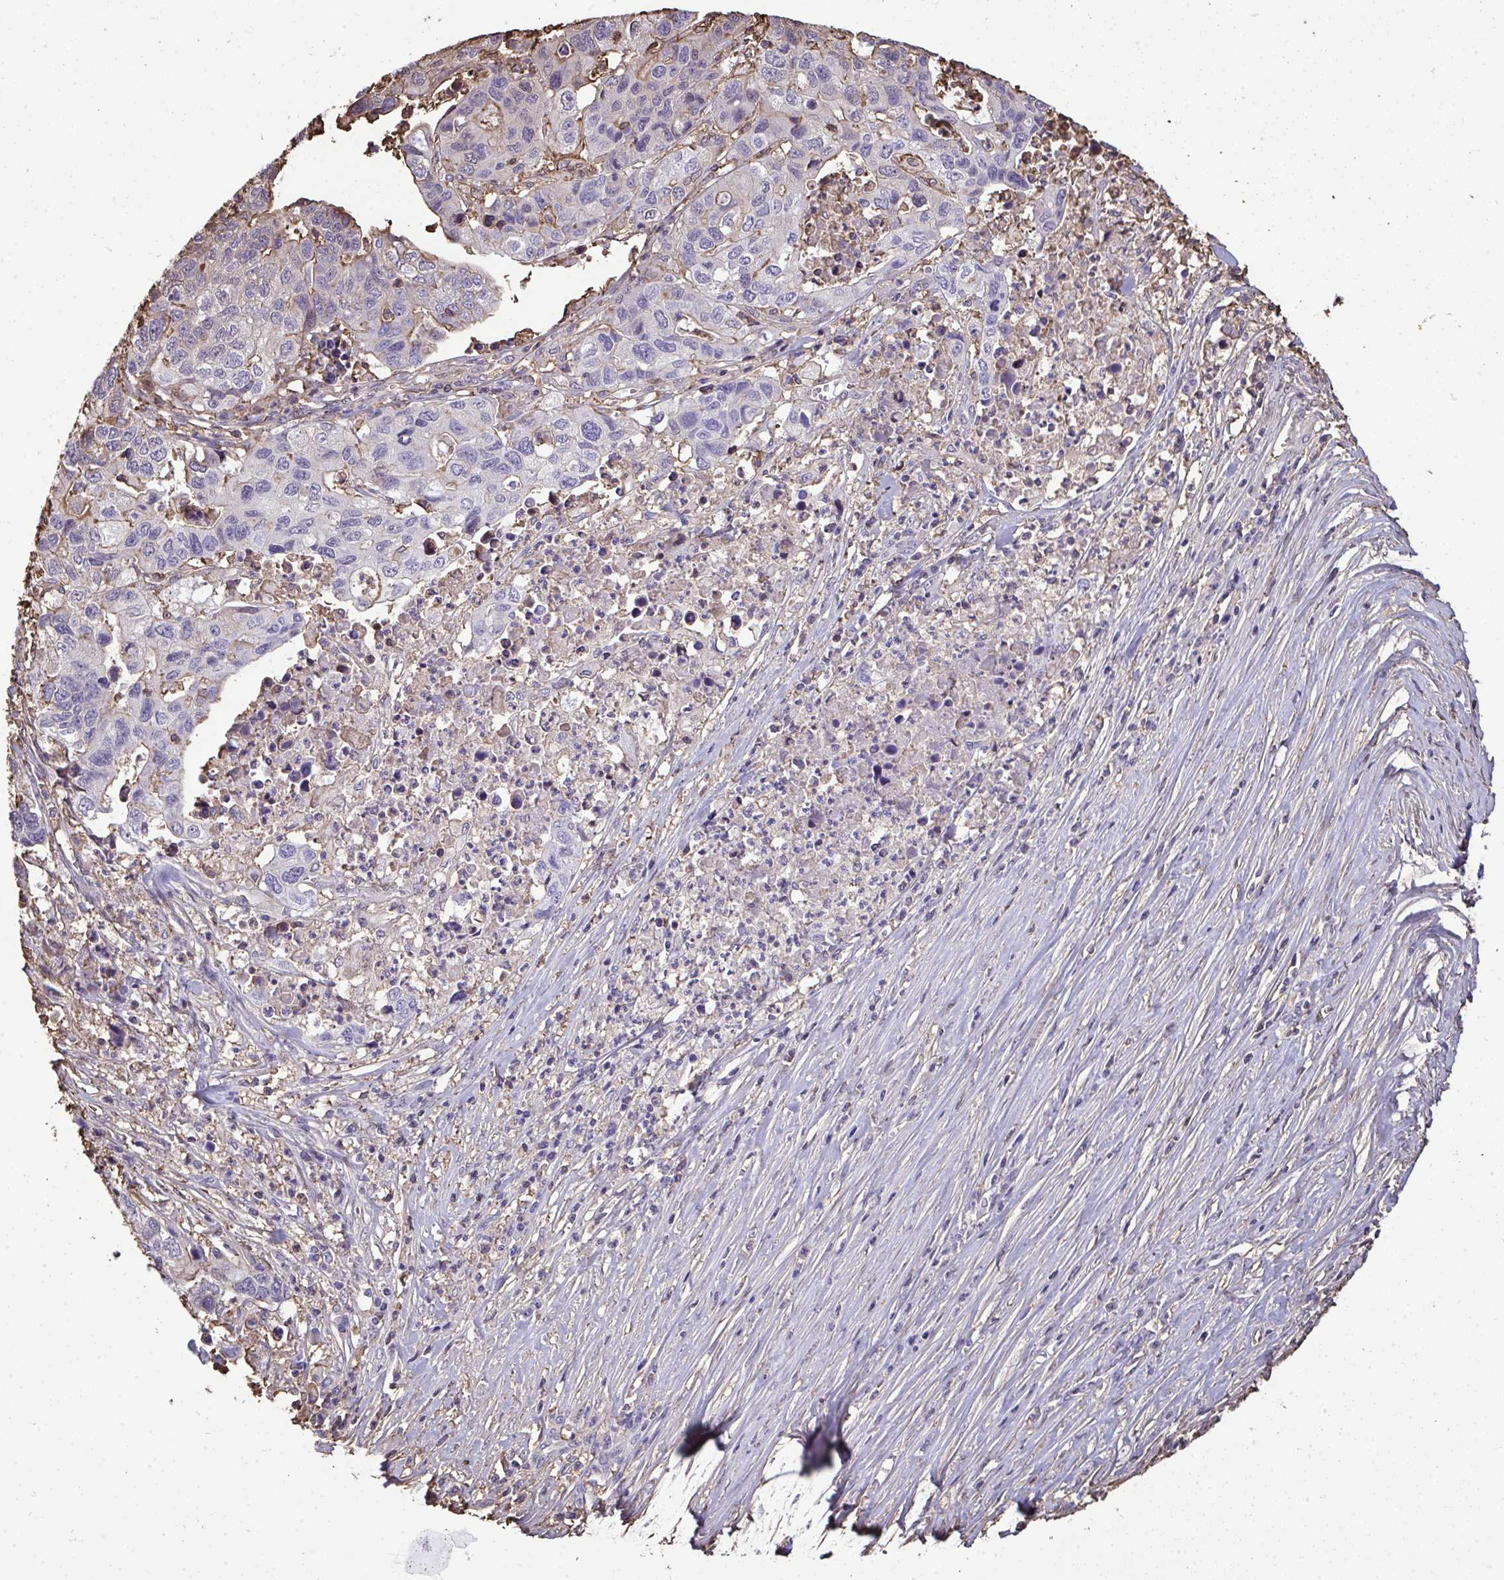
{"staining": {"intensity": "negative", "quantity": "none", "location": "none"}, "tissue": "stomach cancer", "cell_type": "Tumor cells", "image_type": "cancer", "snomed": [{"axis": "morphology", "description": "Adenocarcinoma, NOS"}, {"axis": "topography", "description": "Stomach, upper"}], "caption": "A histopathology image of stomach adenocarcinoma stained for a protein exhibits no brown staining in tumor cells.", "gene": "ANXA5", "patient": {"sex": "female", "age": 67}}